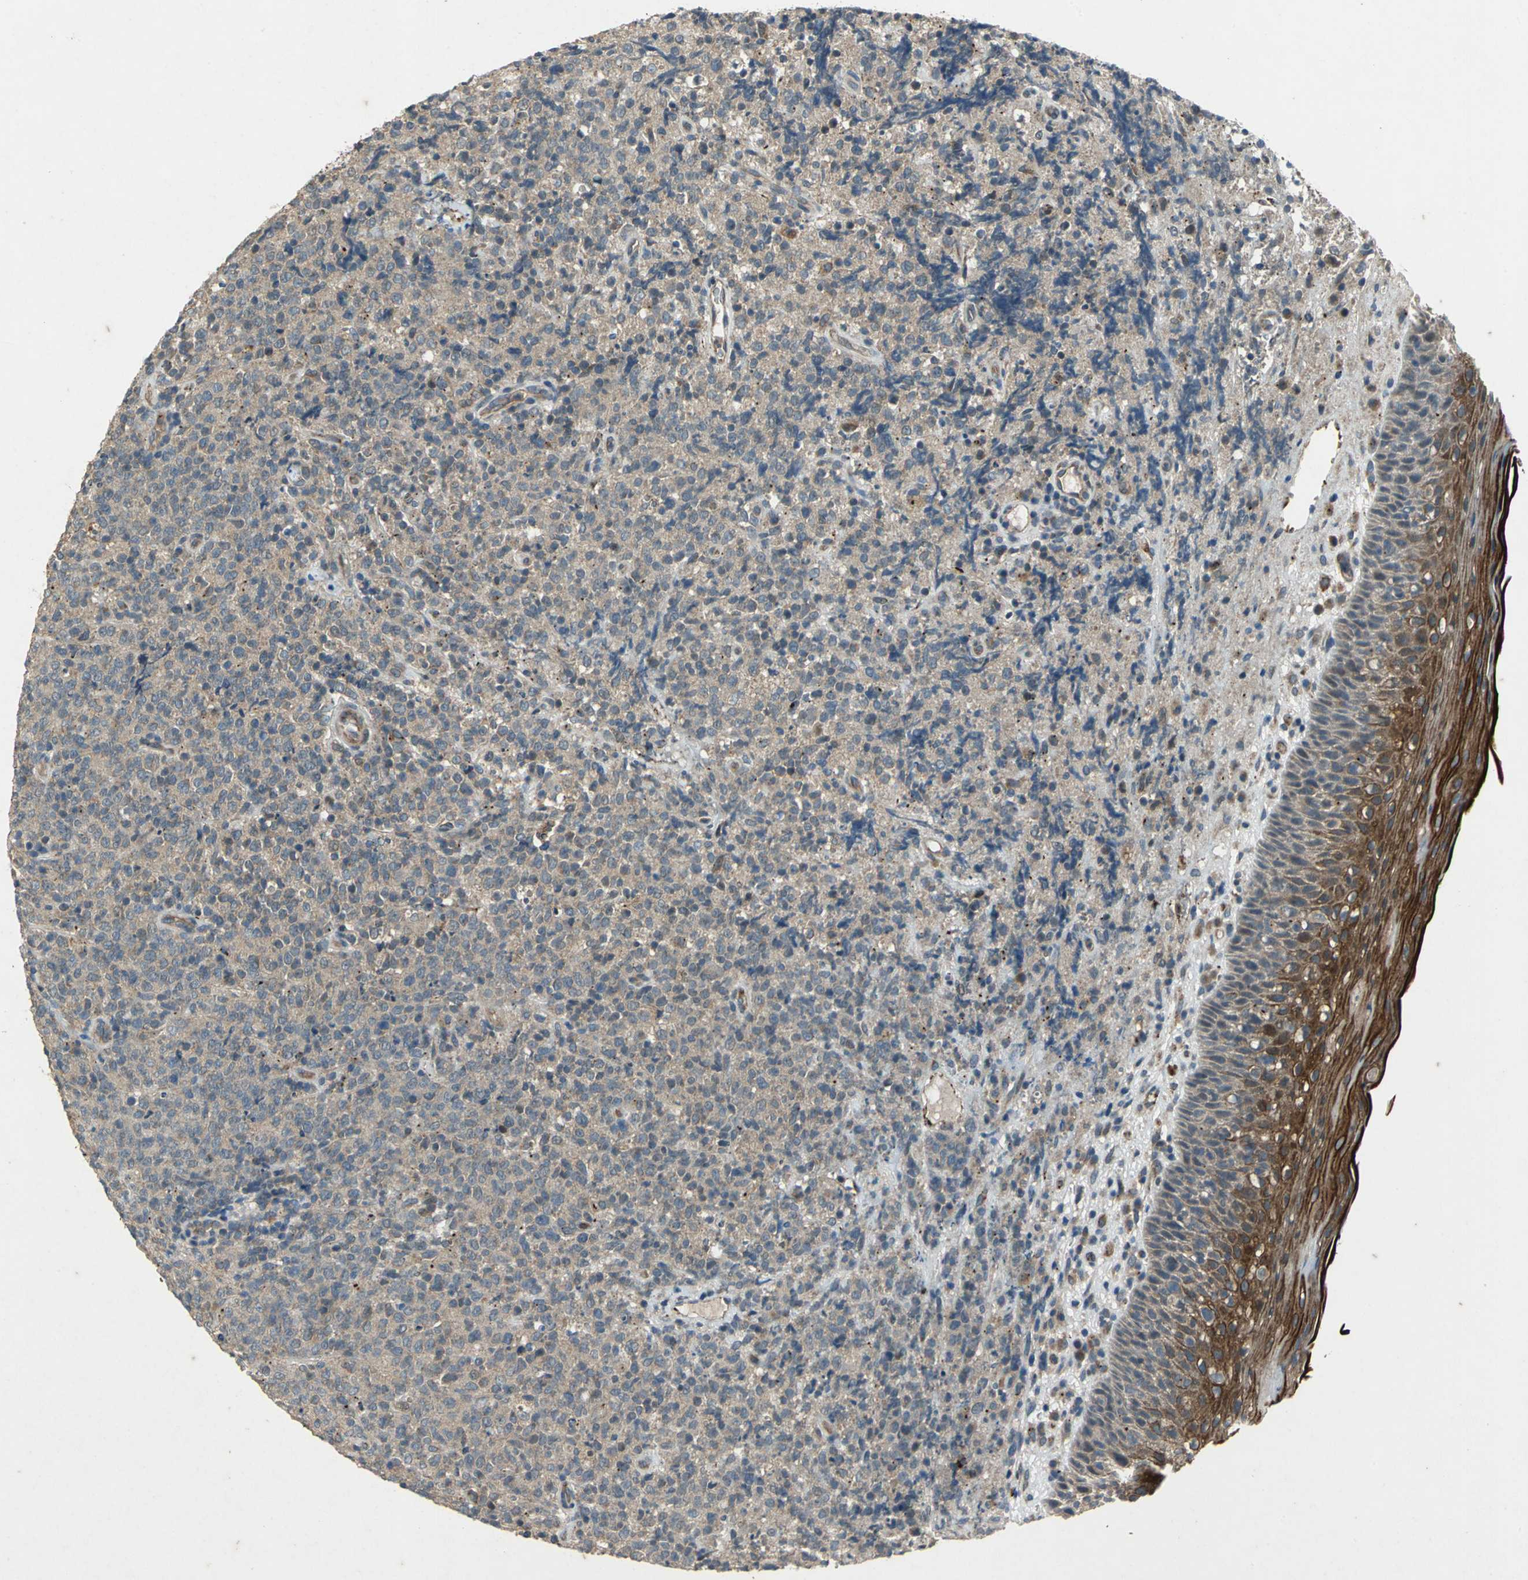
{"staining": {"intensity": "weak", "quantity": ">75%", "location": "cytoplasmic/membranous"}, "tissue": "lymphoma", "cell_type": "Tumor cells", "image_type": "cancer", "snomed": [{"axis": "morphology", "description": "Malignant lymphoma, non-Hodgkin's type, High grade"}, {"axis": "topography", "description": "Tonsil"}], "caption": "Lymphoma tissue shows weak cytoplasmic/membranous expression in about >75% of tumor cells The staining is performed using DAB brown chromogen to label protein expression. The nuclei are counter-stained blue using hematoxylin.", "gene": "EMCN", "patient": {"sex": "female", "age": 36}}